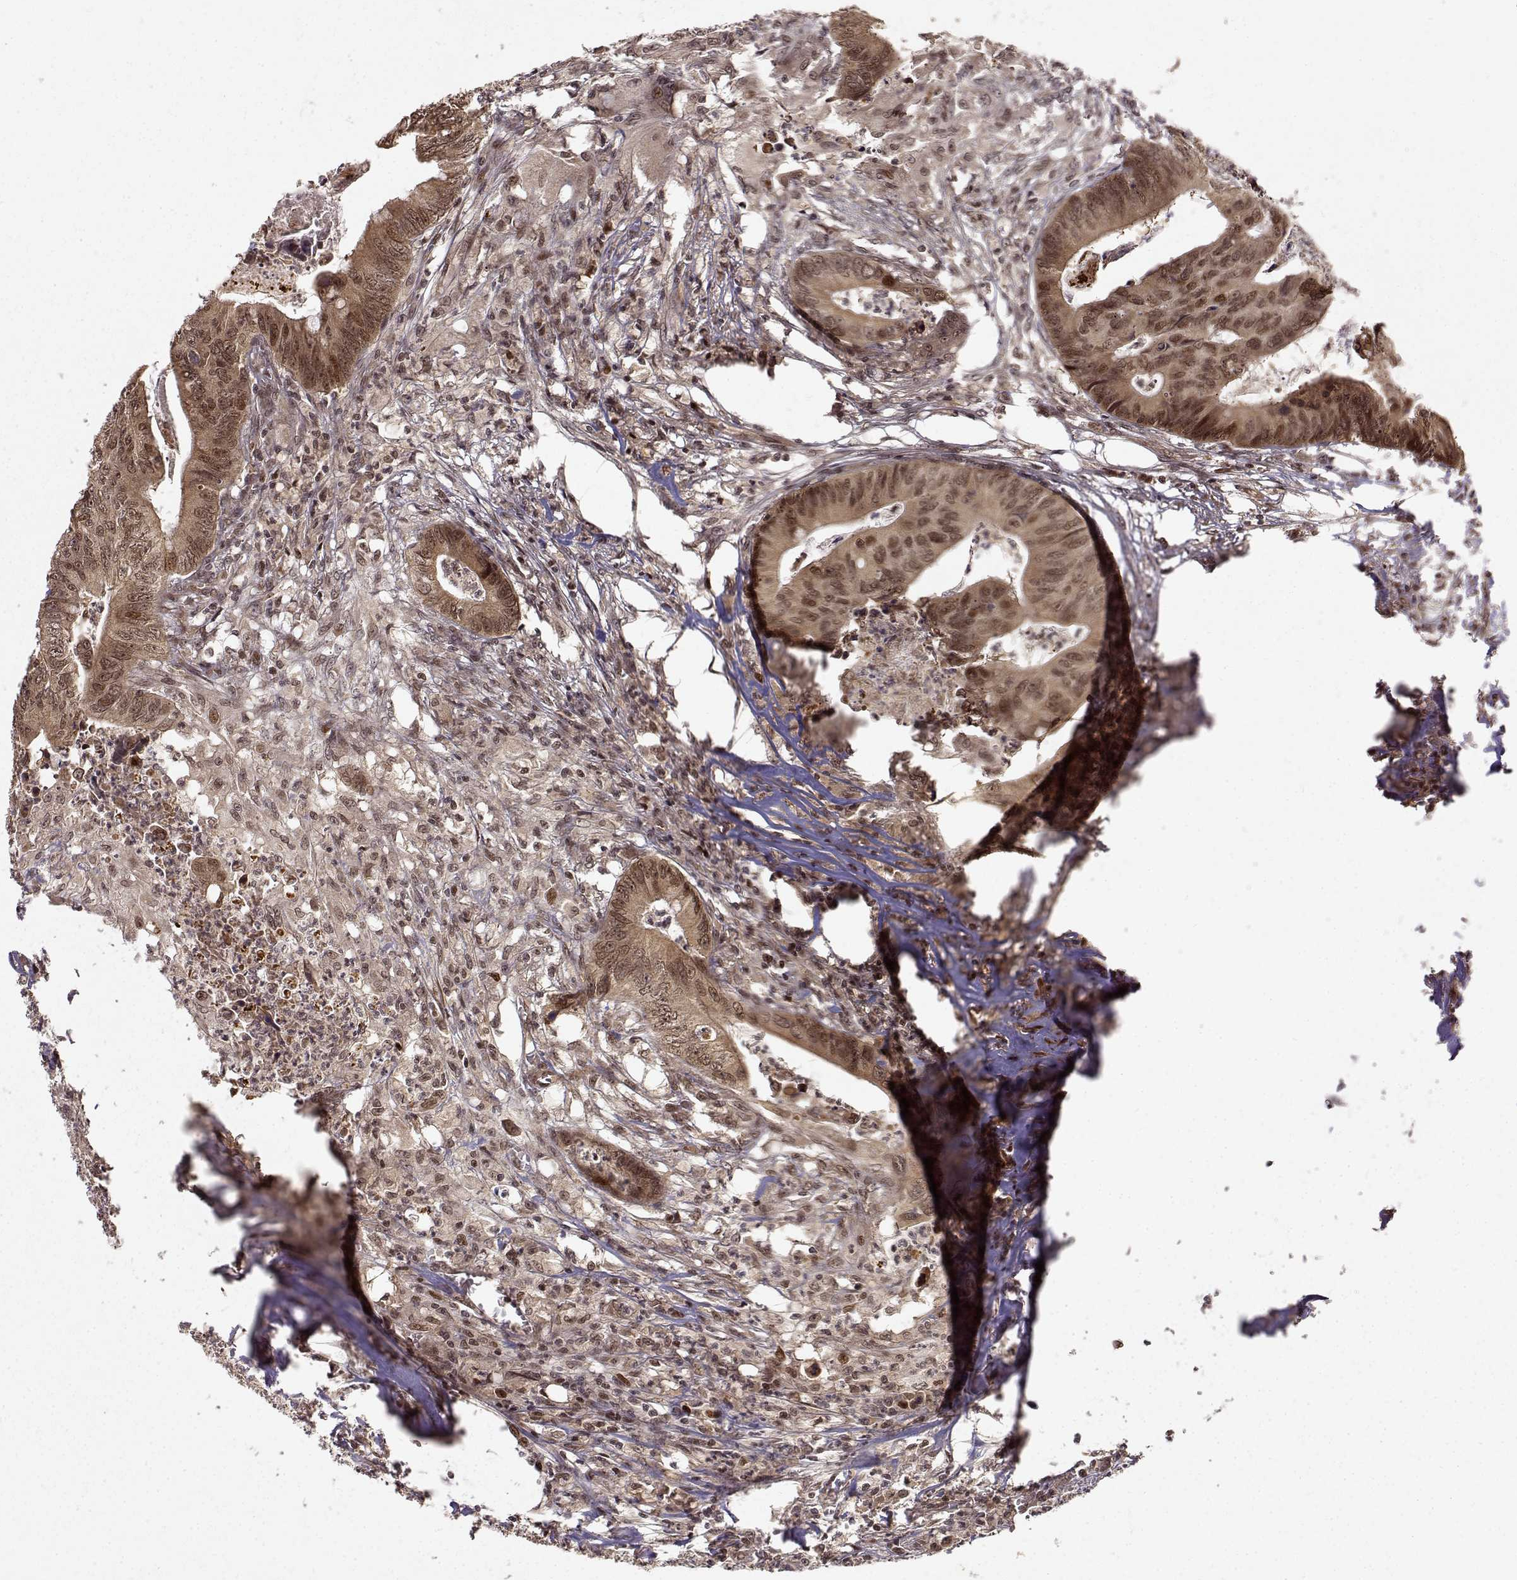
{"staining": {"intensity": "moderate", "quantity": ">75%", "location": "cytoplasmic/membranous,nuclear"}, "tissue": "colorectal cancer", "cell_type": "Tumor cells", "image_type": "cancer", "snomed": [{"axis": "morphology", "description": "Adenocarcinoma, NOS"}, {"axis": "topography", "description": "Colon"}], "caption": "A brown stain shows moderate cytoplasmic/membranous and nuclear staining of a protein in human colorectal adenocarcinoma tumor cells.", "gene": "MAEA", "patient": {"sex": "male", "age": 84}}